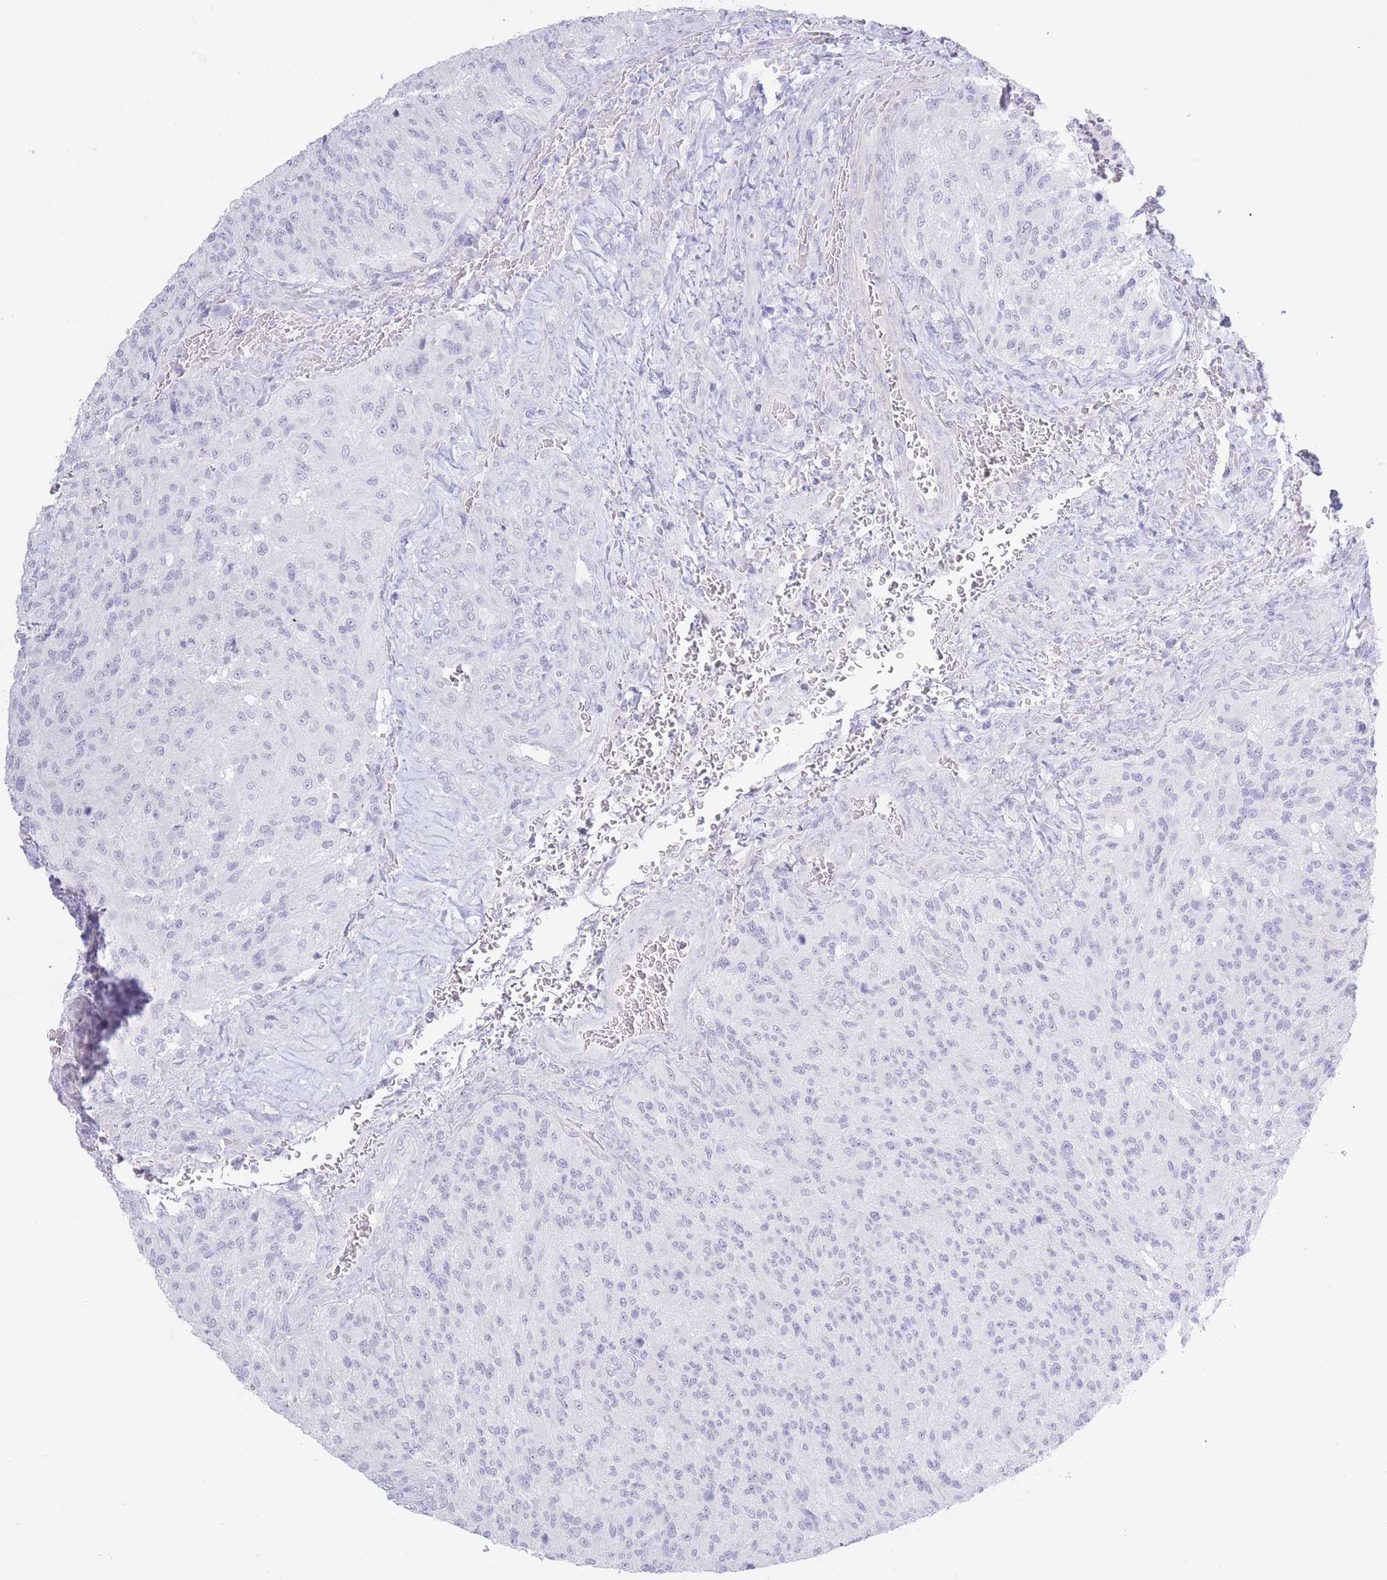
{"staining": {"intensity": "negative", "quantity": "none", "location": "none"}, "tissue": "glioma", "cell_type": "Tumor cells", "image_type": "cancer", "snomed": [{"axis": "morphology", "description": "Normal tissue, NOS"}, {"axis": "morphology", "description": "Glioma, malignant, High grade"}, {"axis": "topography", "description": "Cerebral cortex"}], "caption": "Tumor cells are negative for protein expression in human malignant high-grade glioma.", "gene": "PKLR", "patient": {"sex": "male", "age": 56}}